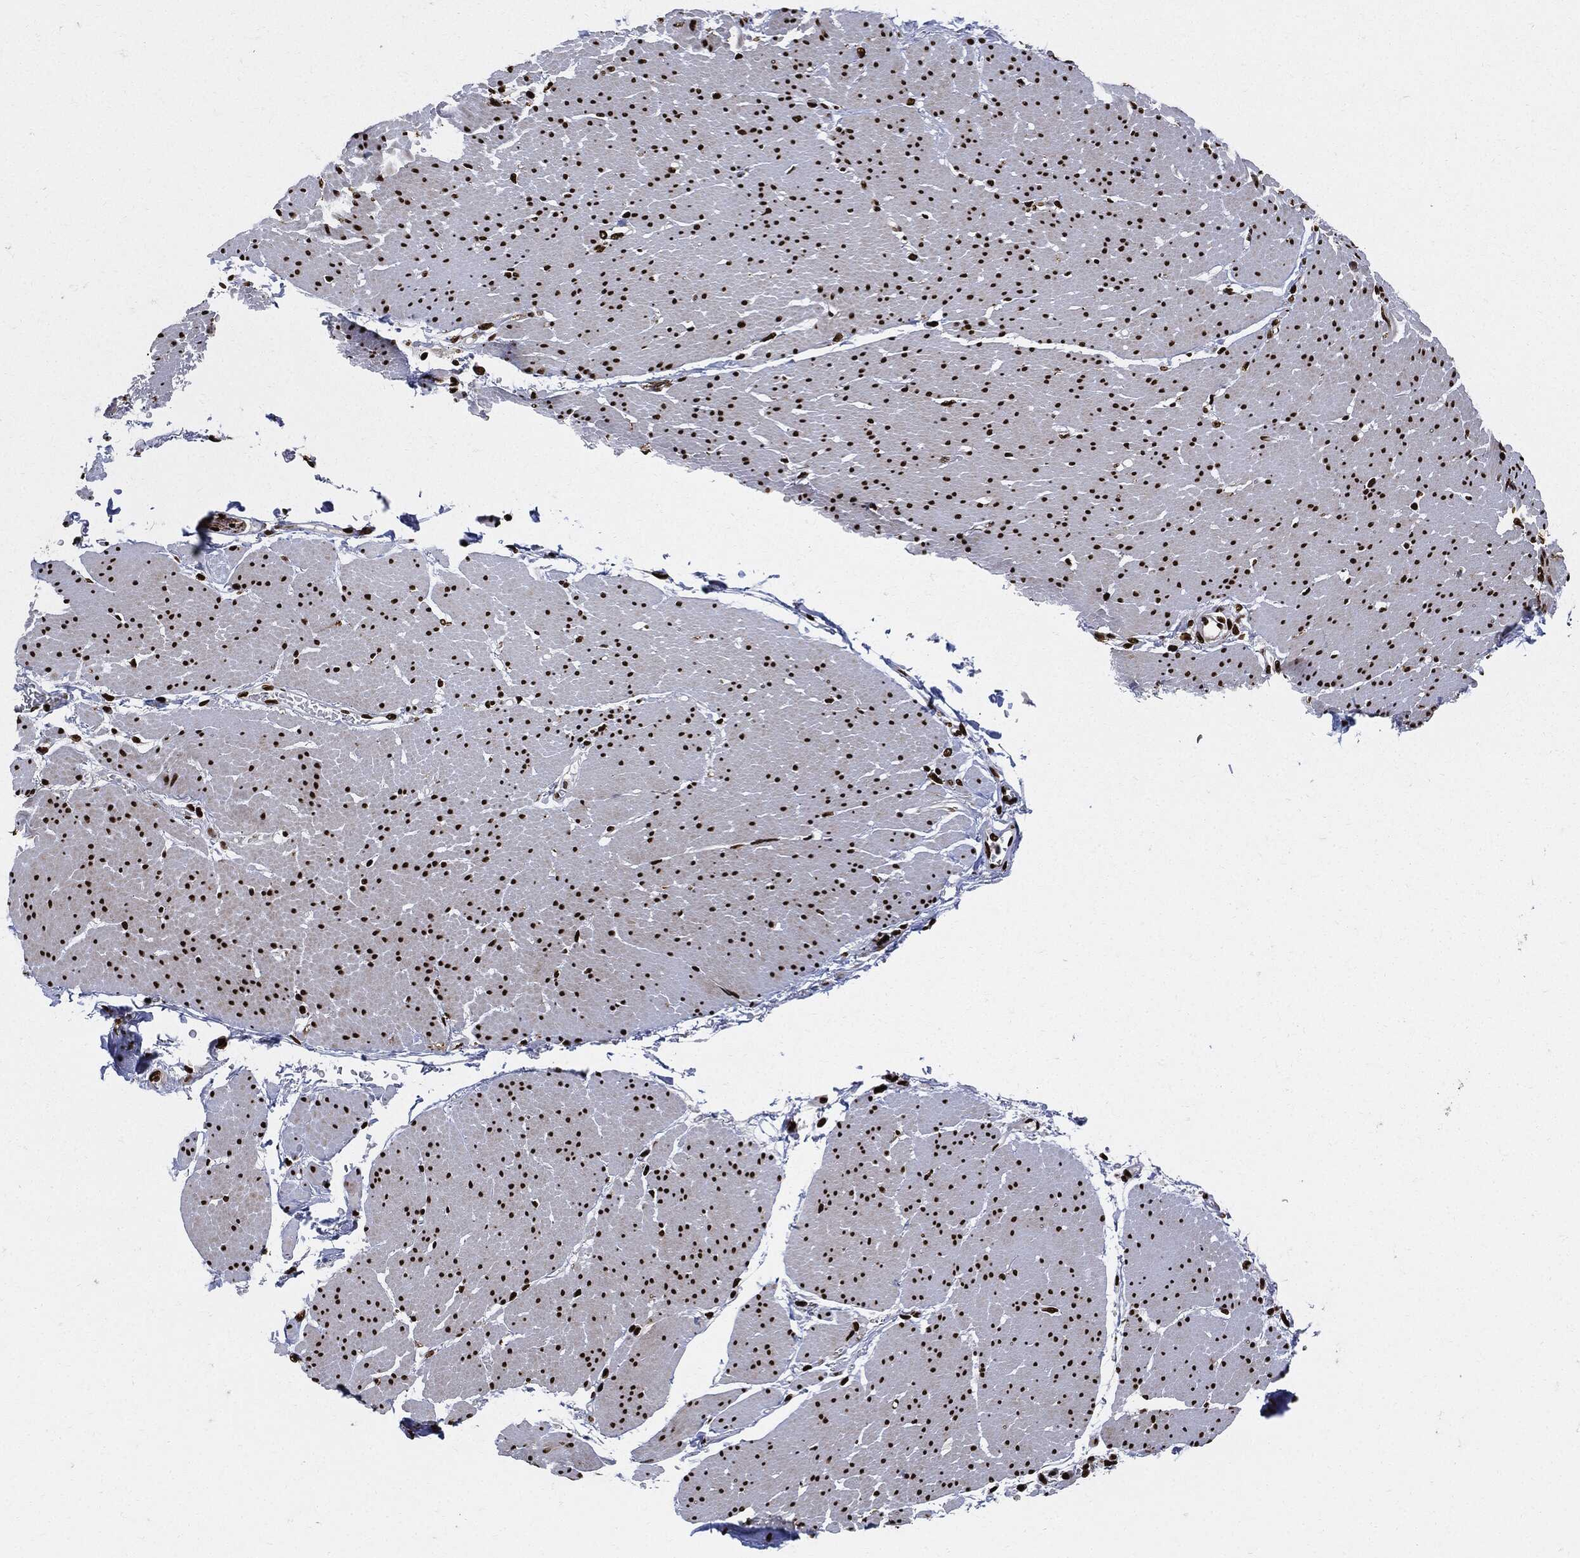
{"staining": {"intensity": "strong", "quantity": ">75%", "location": "nuclear"}, "tissue": "smooth muscle", "cell_type": "Smooth muscle cells", "image_type": "normal", "snomed": [{"axis": "morphology", "description": "Normal tissue, NOS"}, {"axis": "topography", "description": "Smooth muscle"}, {"axis": "topography", "description": "Anal"}], "caption": "IHC staining of benign smooth muscle, which shows high levels of strong nuclear staining in about >75% of smooth muscle cells indicating strong nuclear protein positivity. The staining was performed using DAB (brown) for protein detection and nuclei were counterstained in hematoxylin (blue).", "gene": "RECQL", "patient": {"sex": "male", "age": 83}}